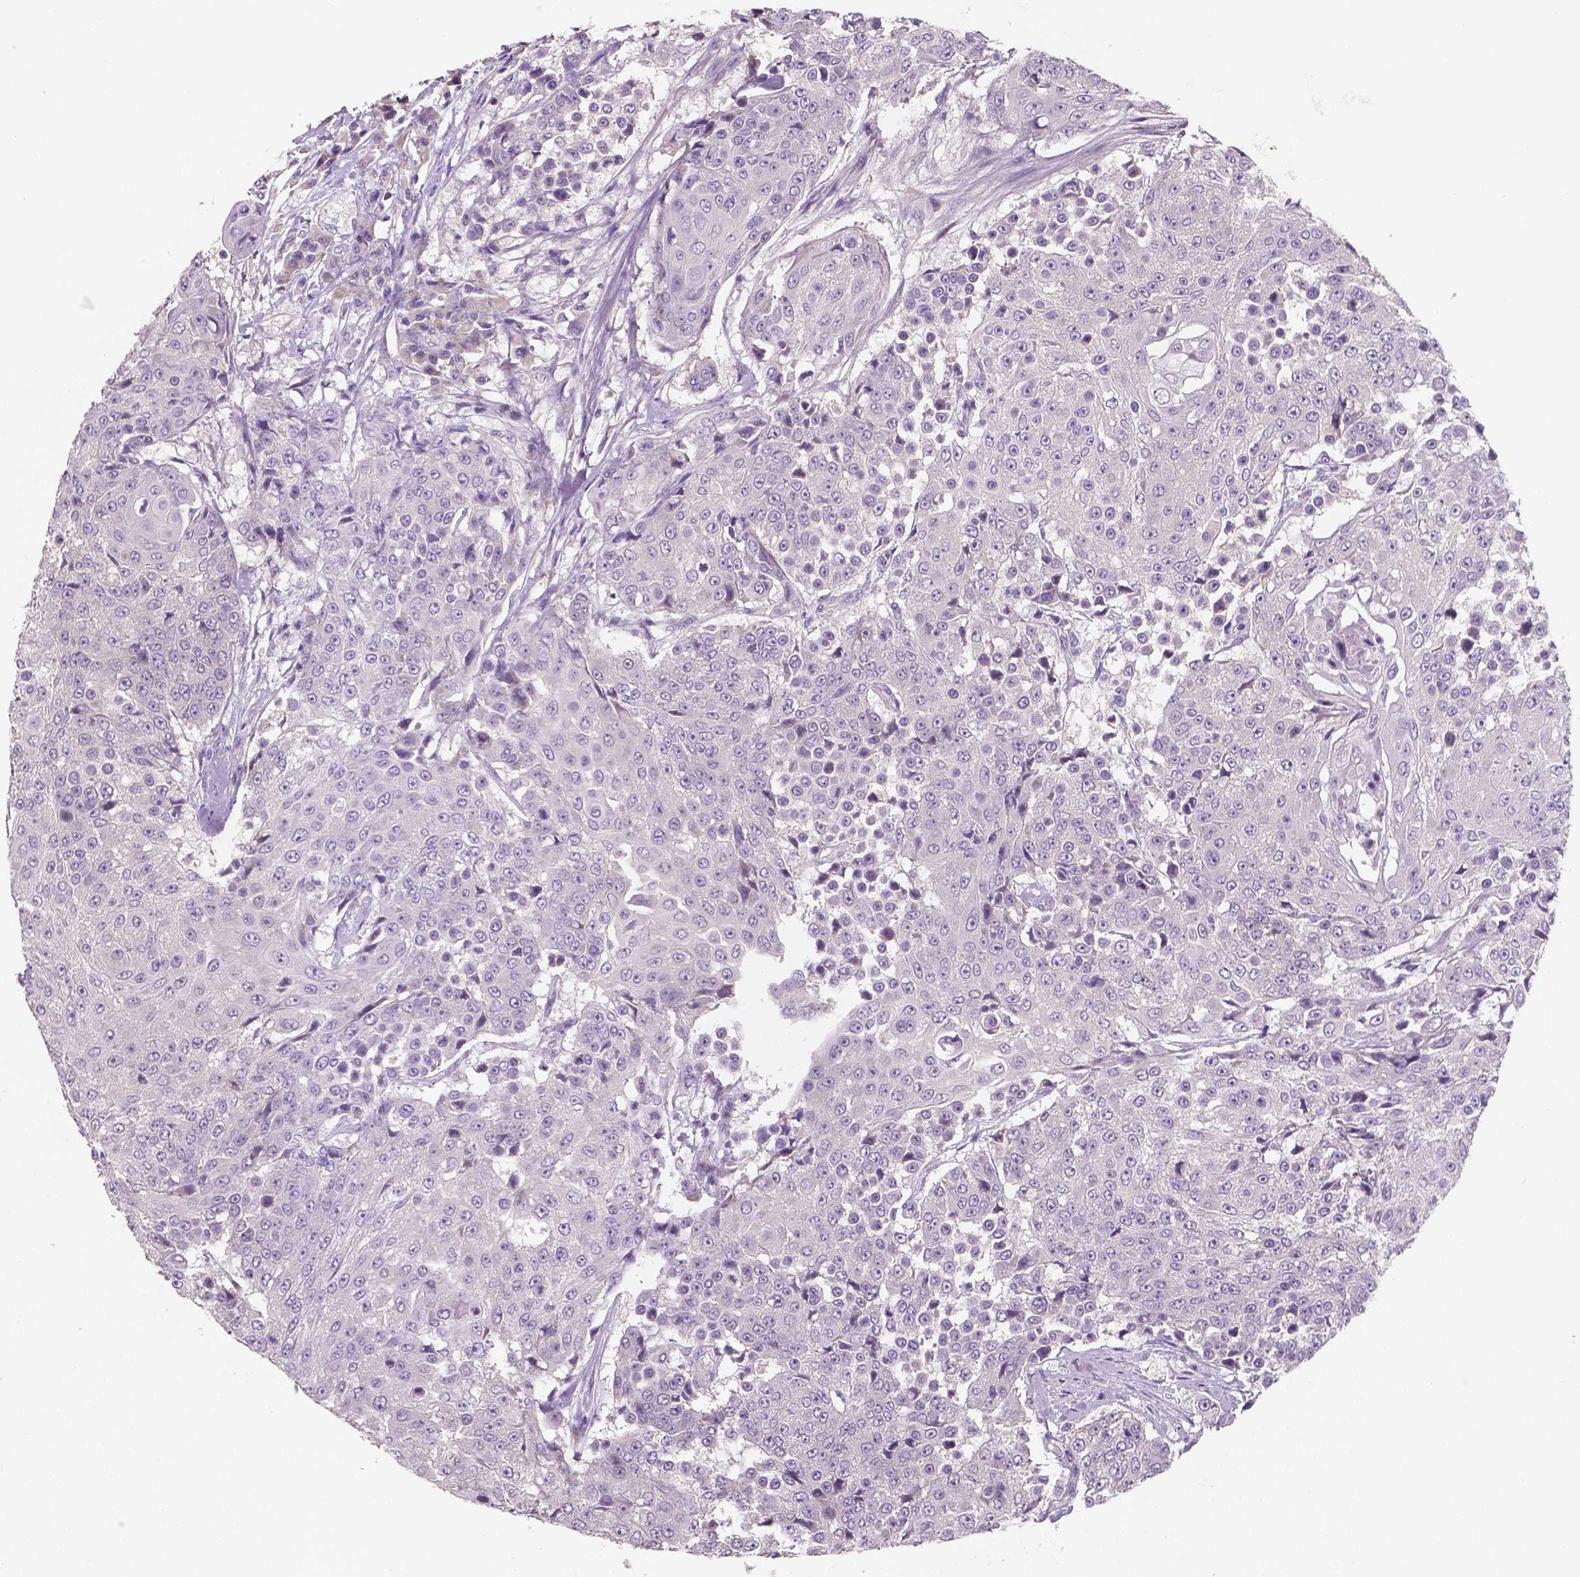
{"staining": {"intensity": "negative", "quantity": "none", "location": "none"}, "tissue": "urothelial cancer", "cell_type": "Tumor cells", "image_type": "cancer", "snomed": [{"axis": "morphology", "description": "Urothelial carcinoma, High grade"}, {"axis": "topography", "description": "Urinary bladder"}], "caption": "Tumor cells are negative for protein expression in human high-grade urothelial carcinoma.", "gene": "LSM14B", "patient": {"sex": "female", "age": 63}}